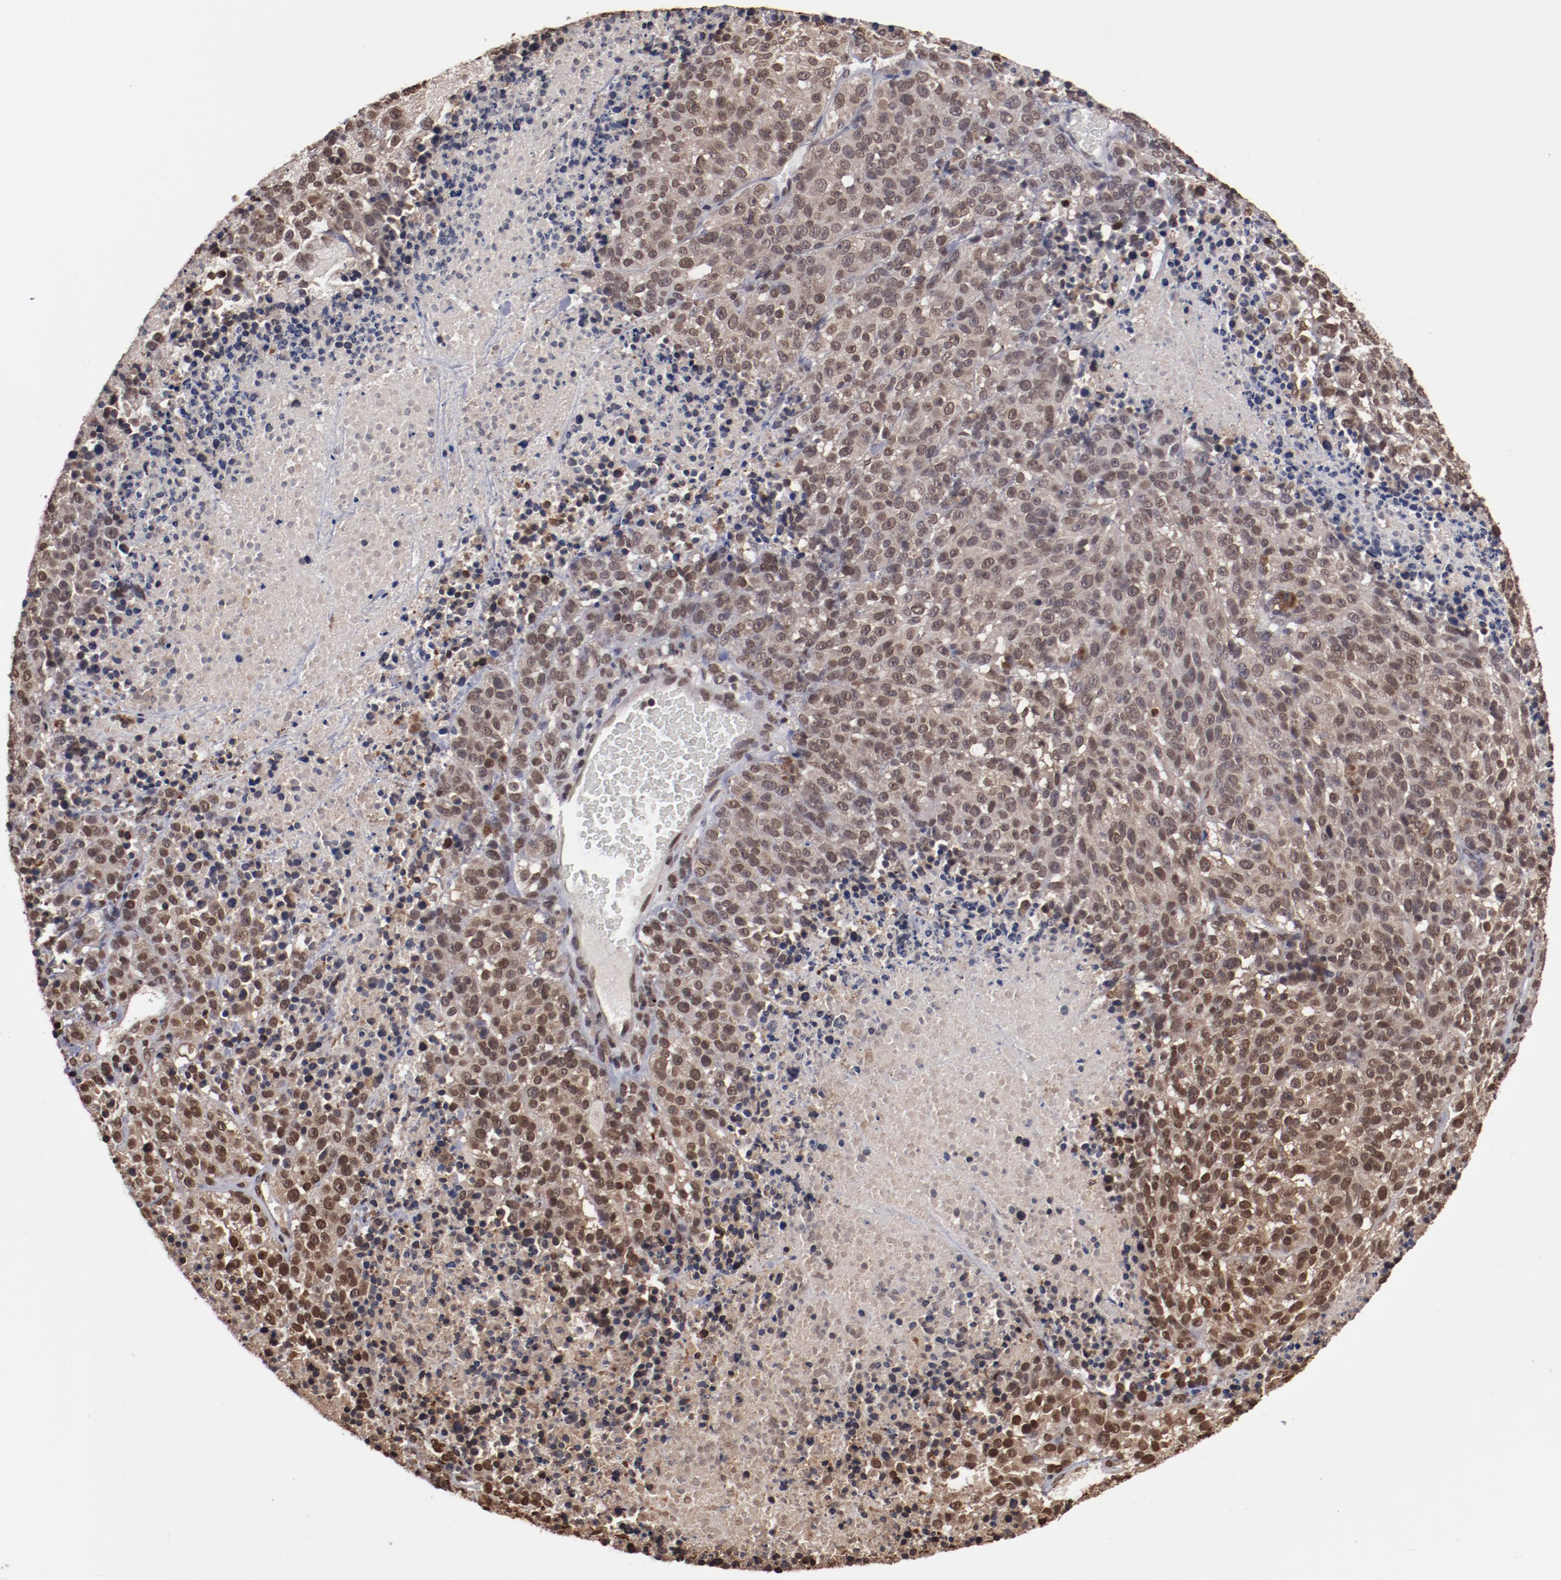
{"staining": {"intensity": "moderate", "quantity": ">75%", "location": "nuclear"}, "tissue": "melanoma", "cell_type": "Tumor cells", "image_type": "cancer", "snomed": [{"axis": "morphology", "description": "Malignant melanoma, Metastatic site"}, {"axis": "topography", "description": "Cerebral cortex"}], "caption": "Immunohistochemical staining of human malignant melanoma (metastatic site) reveals medium levels of moderate nuclear staining in approximately >75% of tumor cells.", "gene": "AKT1", "patient": {"sex": "female", "age": 52}}